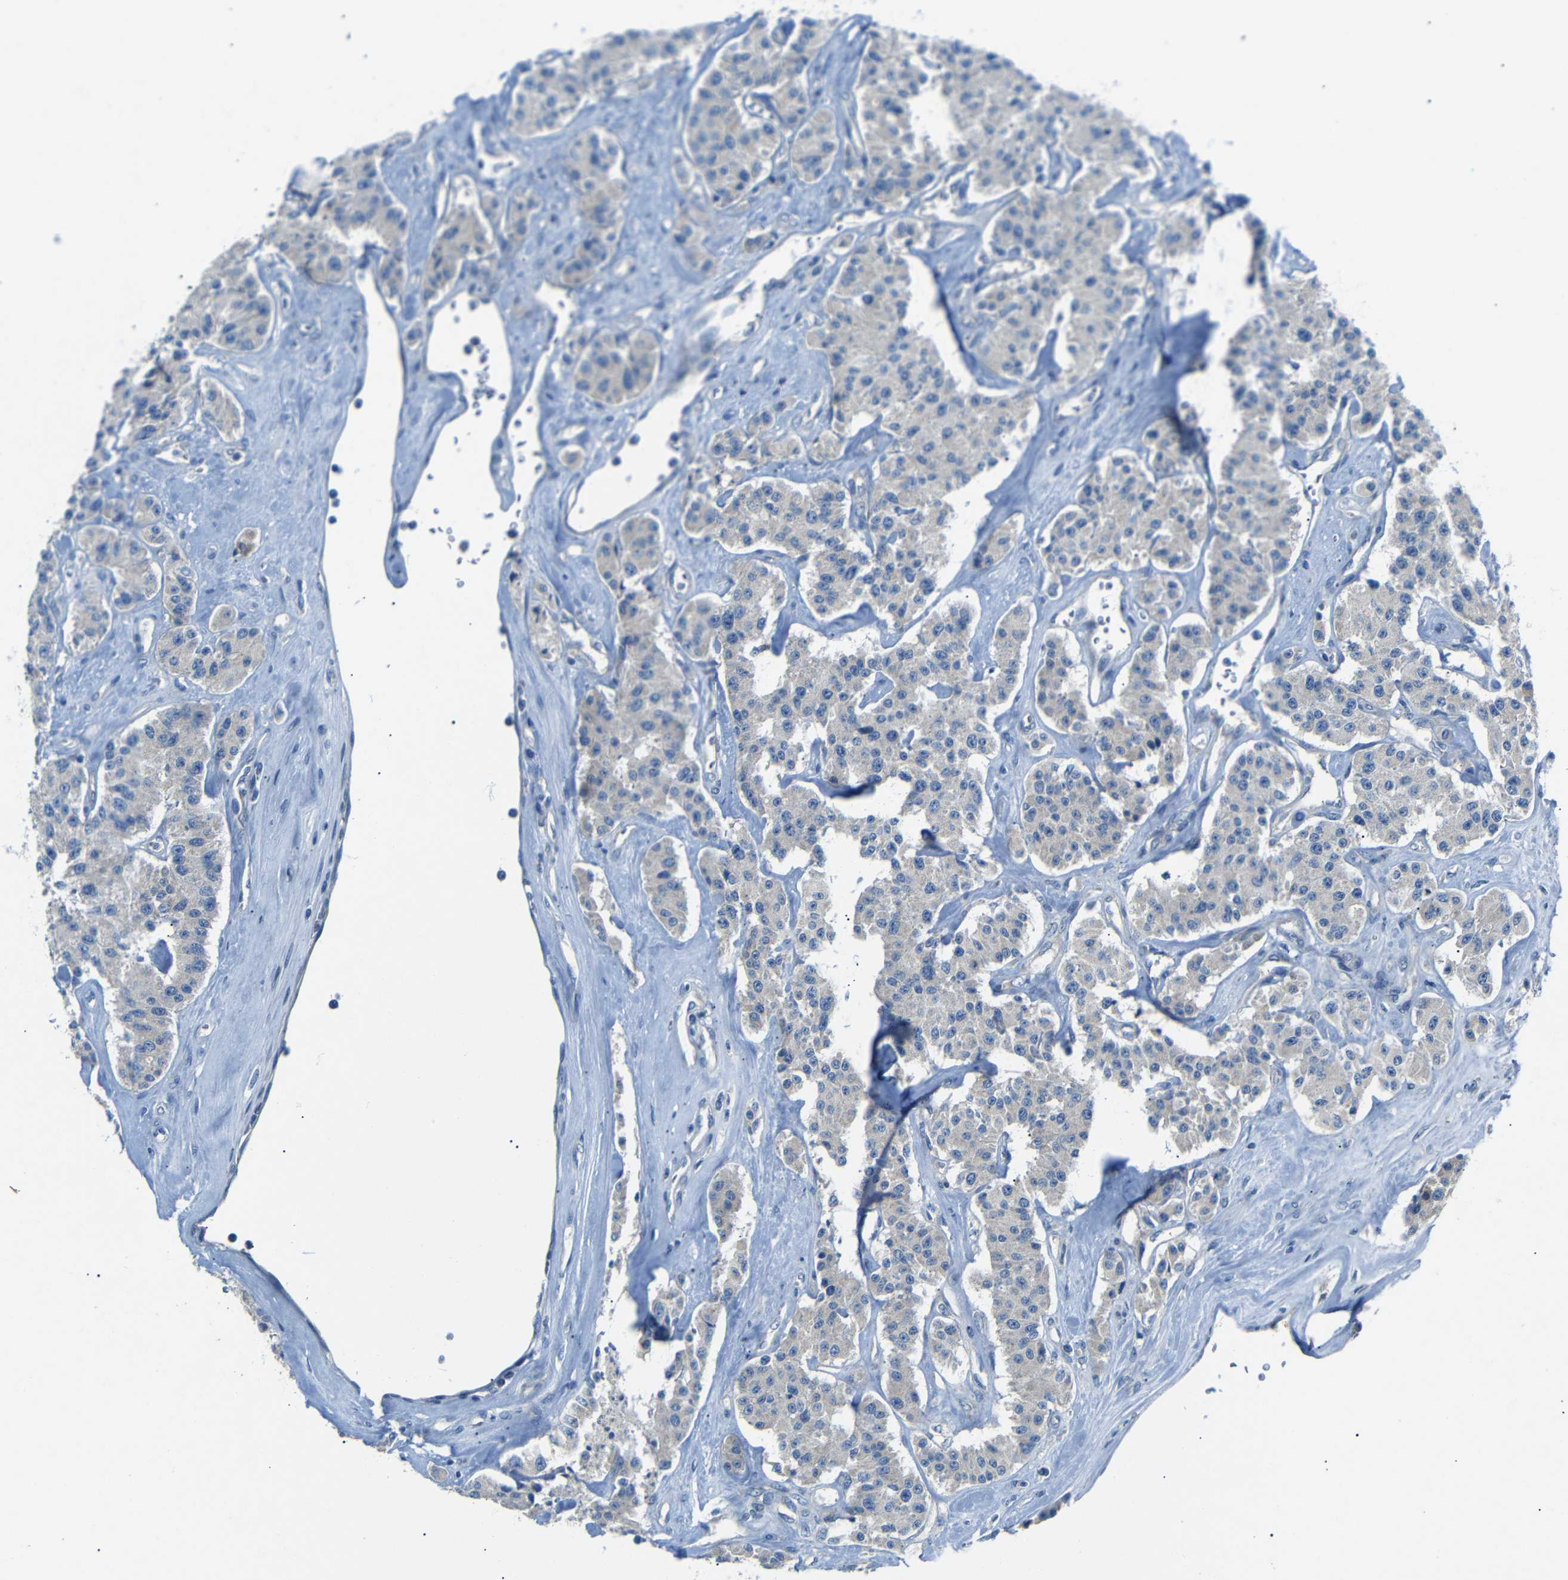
{"staining": {"intensity": "weak", "quantity": "<25%", "location": "cytoplasmic/membranous"}, "tissue": "carcinoid", "cell_type": "Tumor cells", "image_type": "cancer", "snomed": [{"axis": "morphology", "description": "Carcinoid, malignant, NOS"}, {"axis": "topography", "description": "Pancreas"}], "caption": "A photomicrograph of carcinoid (malignant) stained for a protein exhibits no brown staining in tumor cells. The staining was performed using DAB (3,3'-diaminobenzidine) to visualize the protein expression in brown, while the nuclei were stained in blue with hematoxylin (Magnification: 20x).", "gene": "DCP1A", "patient": {"sex": "male", "age": 41}}